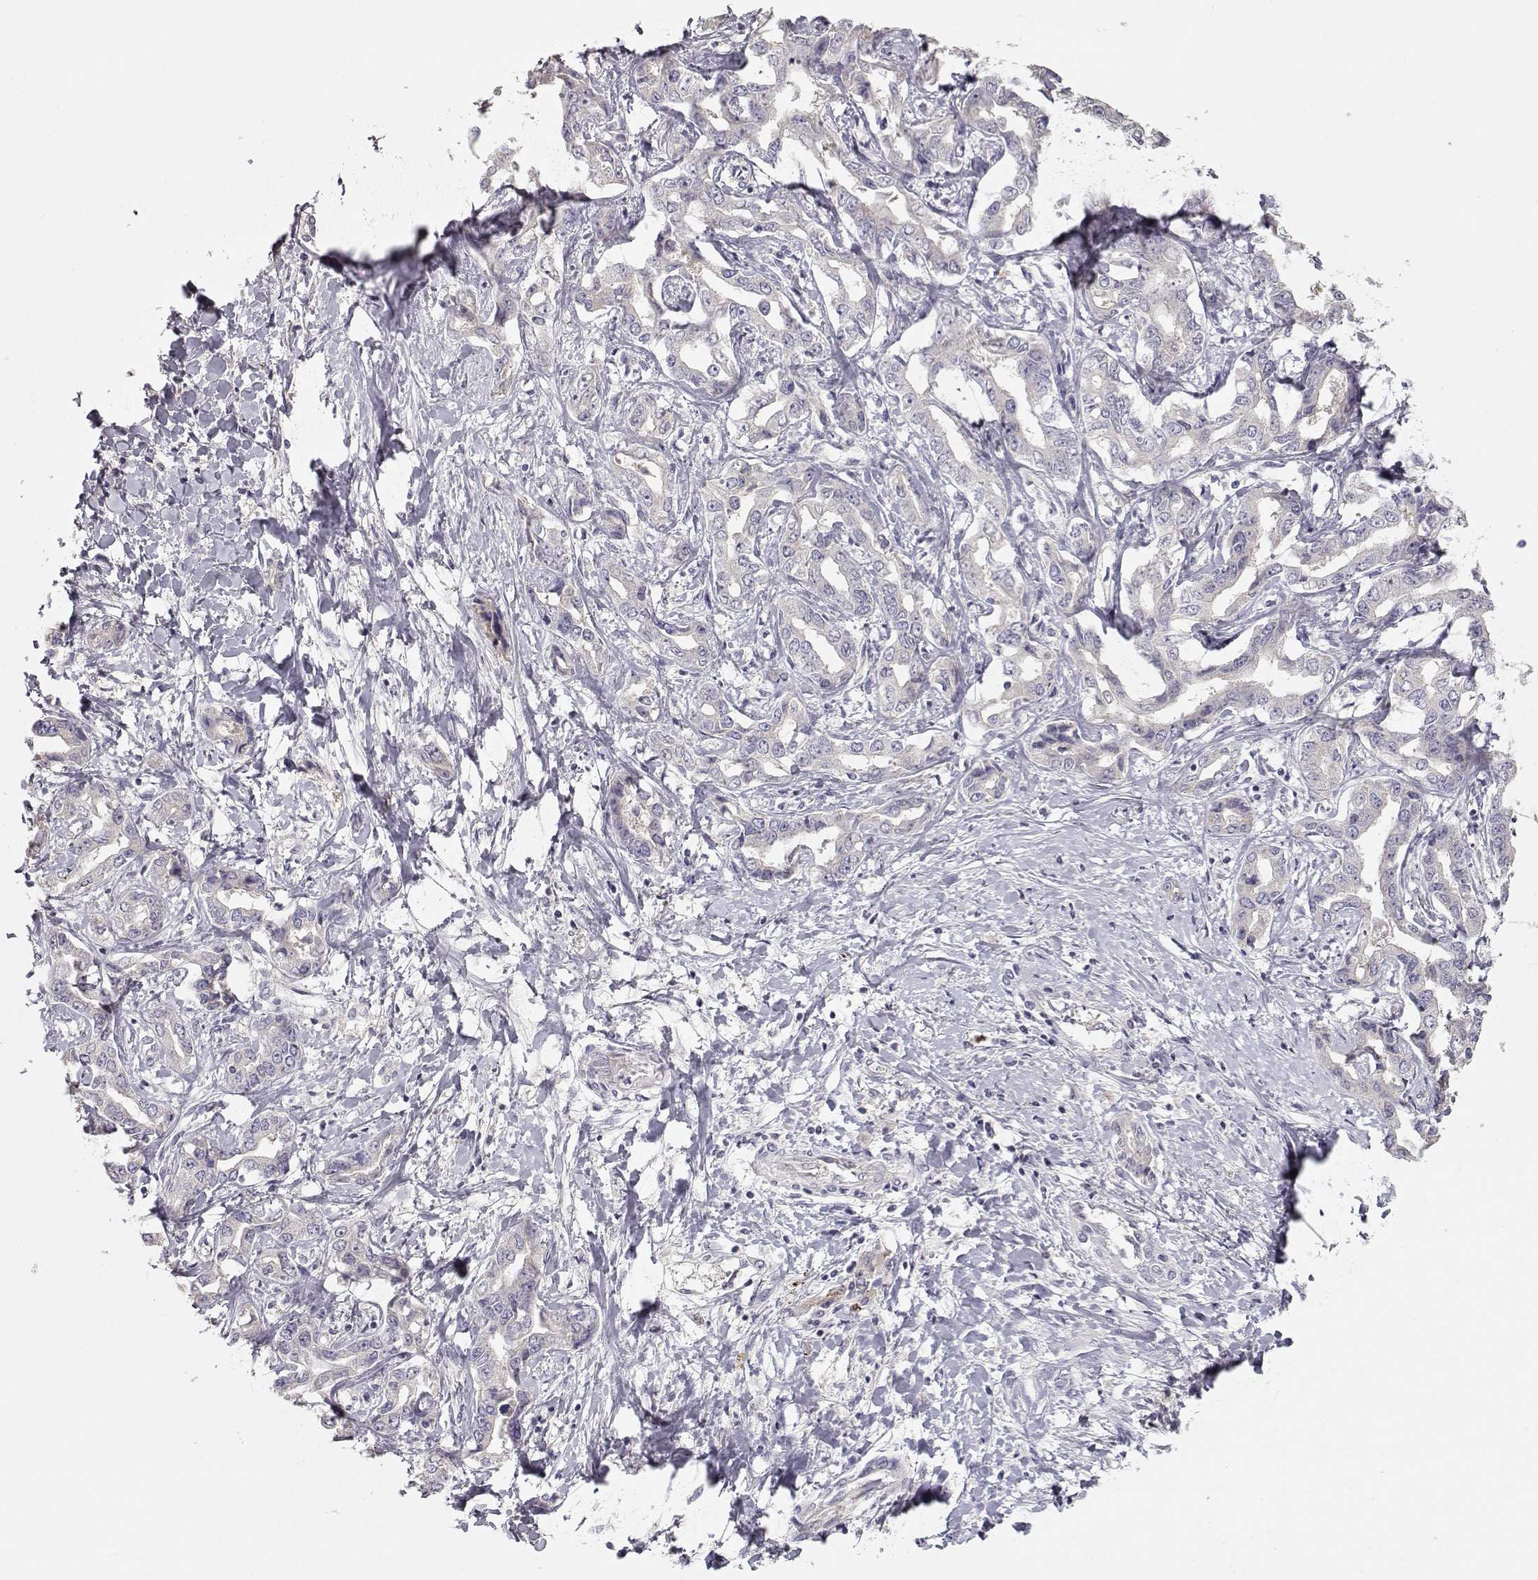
{"staining": {"intensity": "negative", "quantity": "none", "location": "none"}, "tissue": "liver cancer", "cell_type": "Tumor cells", "image_type": "cancer", "snomed": [{"axis": "morphology", "description": "Cholangiocarcinoma"}, {"axis": "topography", "description": "Liver"}], "caption": "Image shows no protein expression in tumor cells of liver cancer tissue.", "gene": "ARHGAP8", "patient": {"sex": "male", "age": 59}}